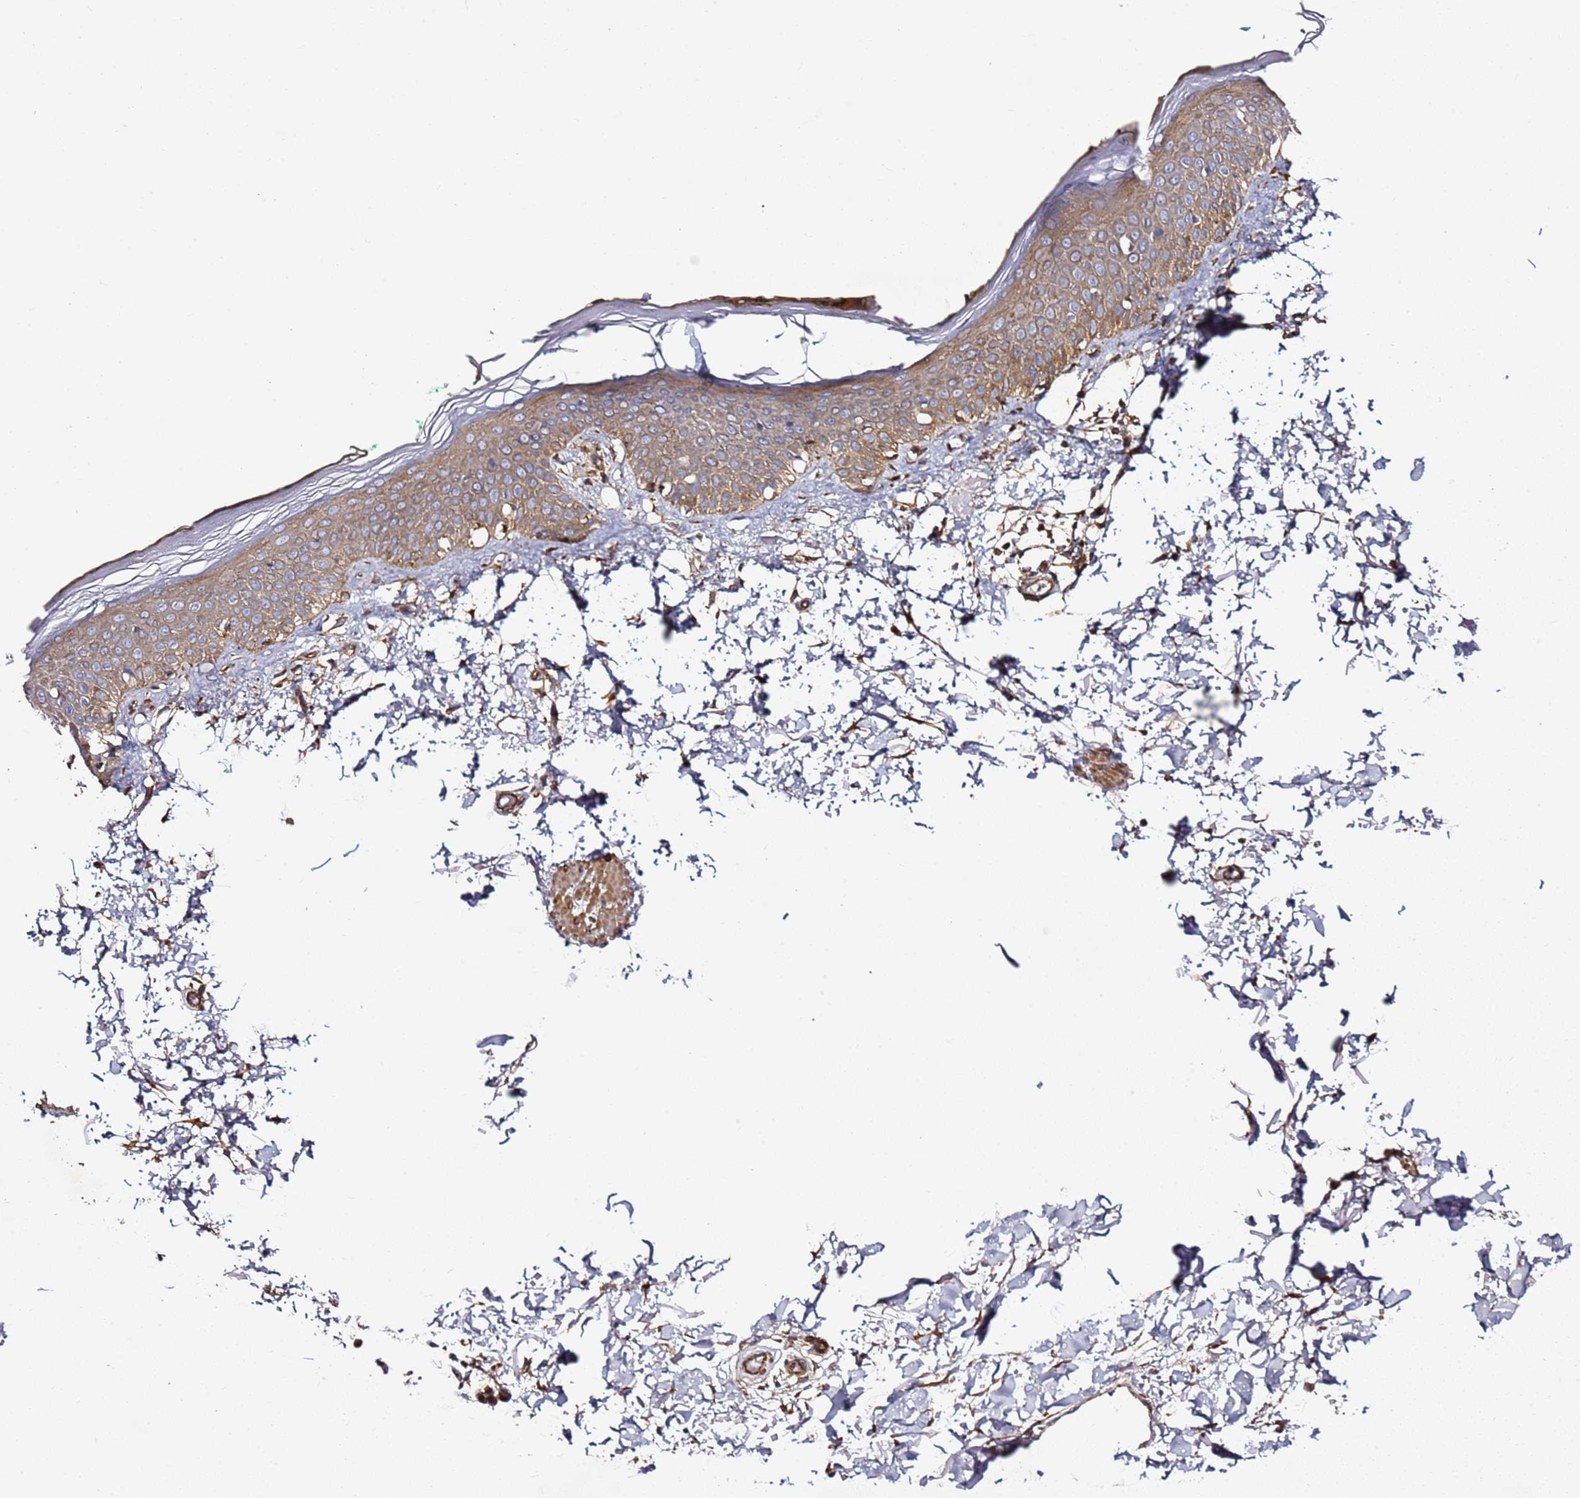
{"staining": {"intensity": "strong", "quantity": ">75%", "location": "cytoplasmic/membranous"}, "tissue": "skin", "cell_type": "Fibroblasts", "image_type": "normal", "snomed": [{"axis": "morphology", "description": "Normal tissue, NOS"}, {"axis": "topography", "description": "Skin"}], "caption": "A high-resolution image shows IHC staining of benign skin, which reveals strong cytoplasmic/membranous expression in about >75% of fibroblasts.", "gene": "GNL1", "patient": {"sex": "male", "age": 62}}